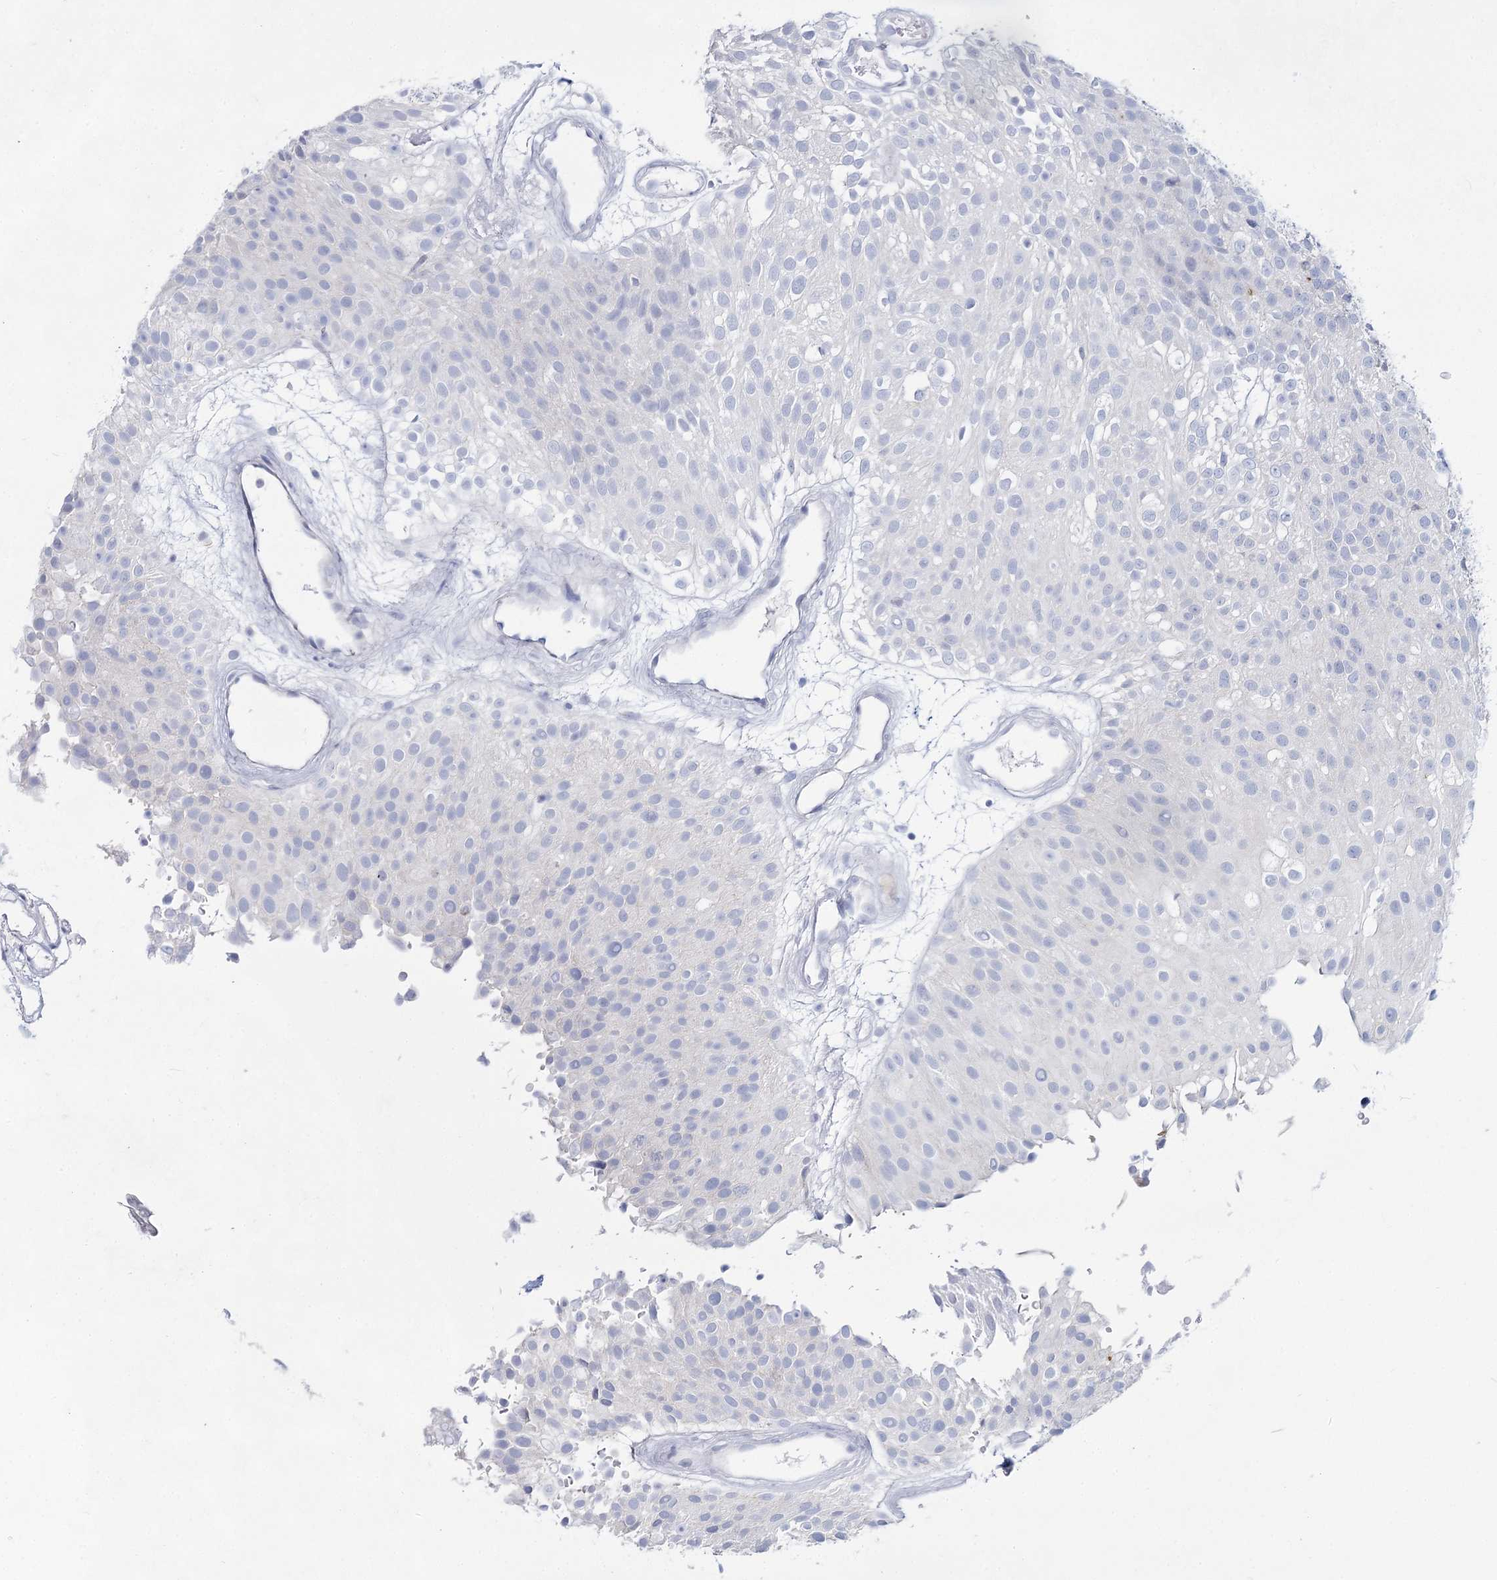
{"staining": {"intensity": "negative", "quantity": "none", "location": "none"}, "tissue": "urothelial cancer", "cell_type": "Tumor cells", "image_type": "cancer", "snomed": [{"axis": "morphology", "description": "Urothelial carcinoma, Low grade"}, {"axis": "topography", "description": "Urinary bladder"}], "caption": "Low-grade urothelial carcinoma was stained to show a protein in brown. There is no significant staining in tumor cells.", "gene": "SLC17A2", "patient": {"sex": "male", "age": 78}}